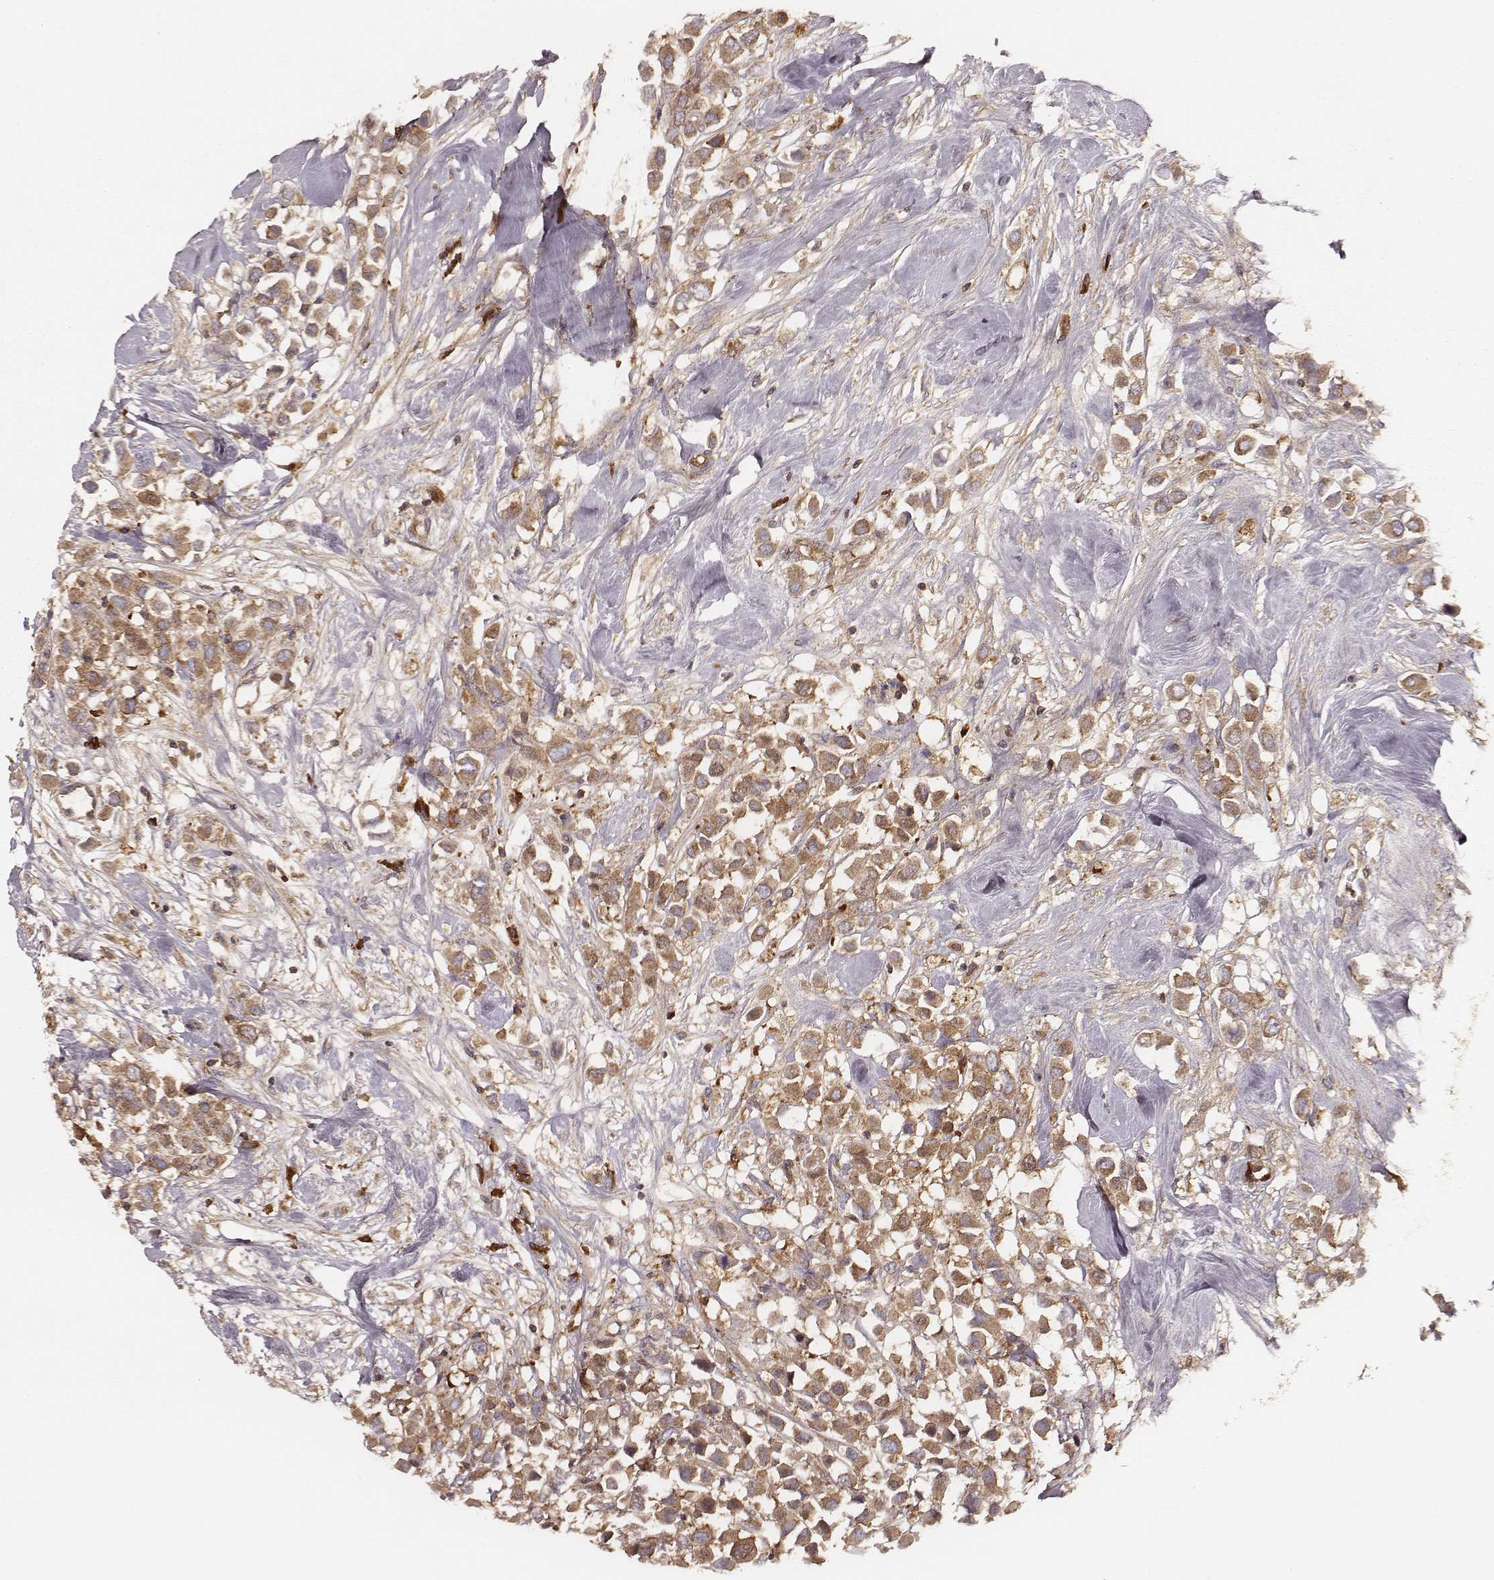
{"staining": {"intensity": "moderate", "quantity": ">75%", "location": "cytoplasmic/membranous"}, "tissue": "breast cancer", "cell_type": "Tumor cells", "image_type": "cancer", "snomed": [{"axis": "morphology", "description": "Duct carcinoma"}, {"axis": "topography", "description": "Breast"}], "caption": "Breast cancer tissue shows moderate cytoplasmic/membranous expression in approximately >75% of tumor cells, visualized by immunohistochemistry. The protein is stained brown, and the nuclei are stained in blue (DAB (3,3'-diaminobenzidine) IHC with brightfield microscopy, high magnification).", "gene": "CARS1", "patient": {"sex": "female", "age": 61}}